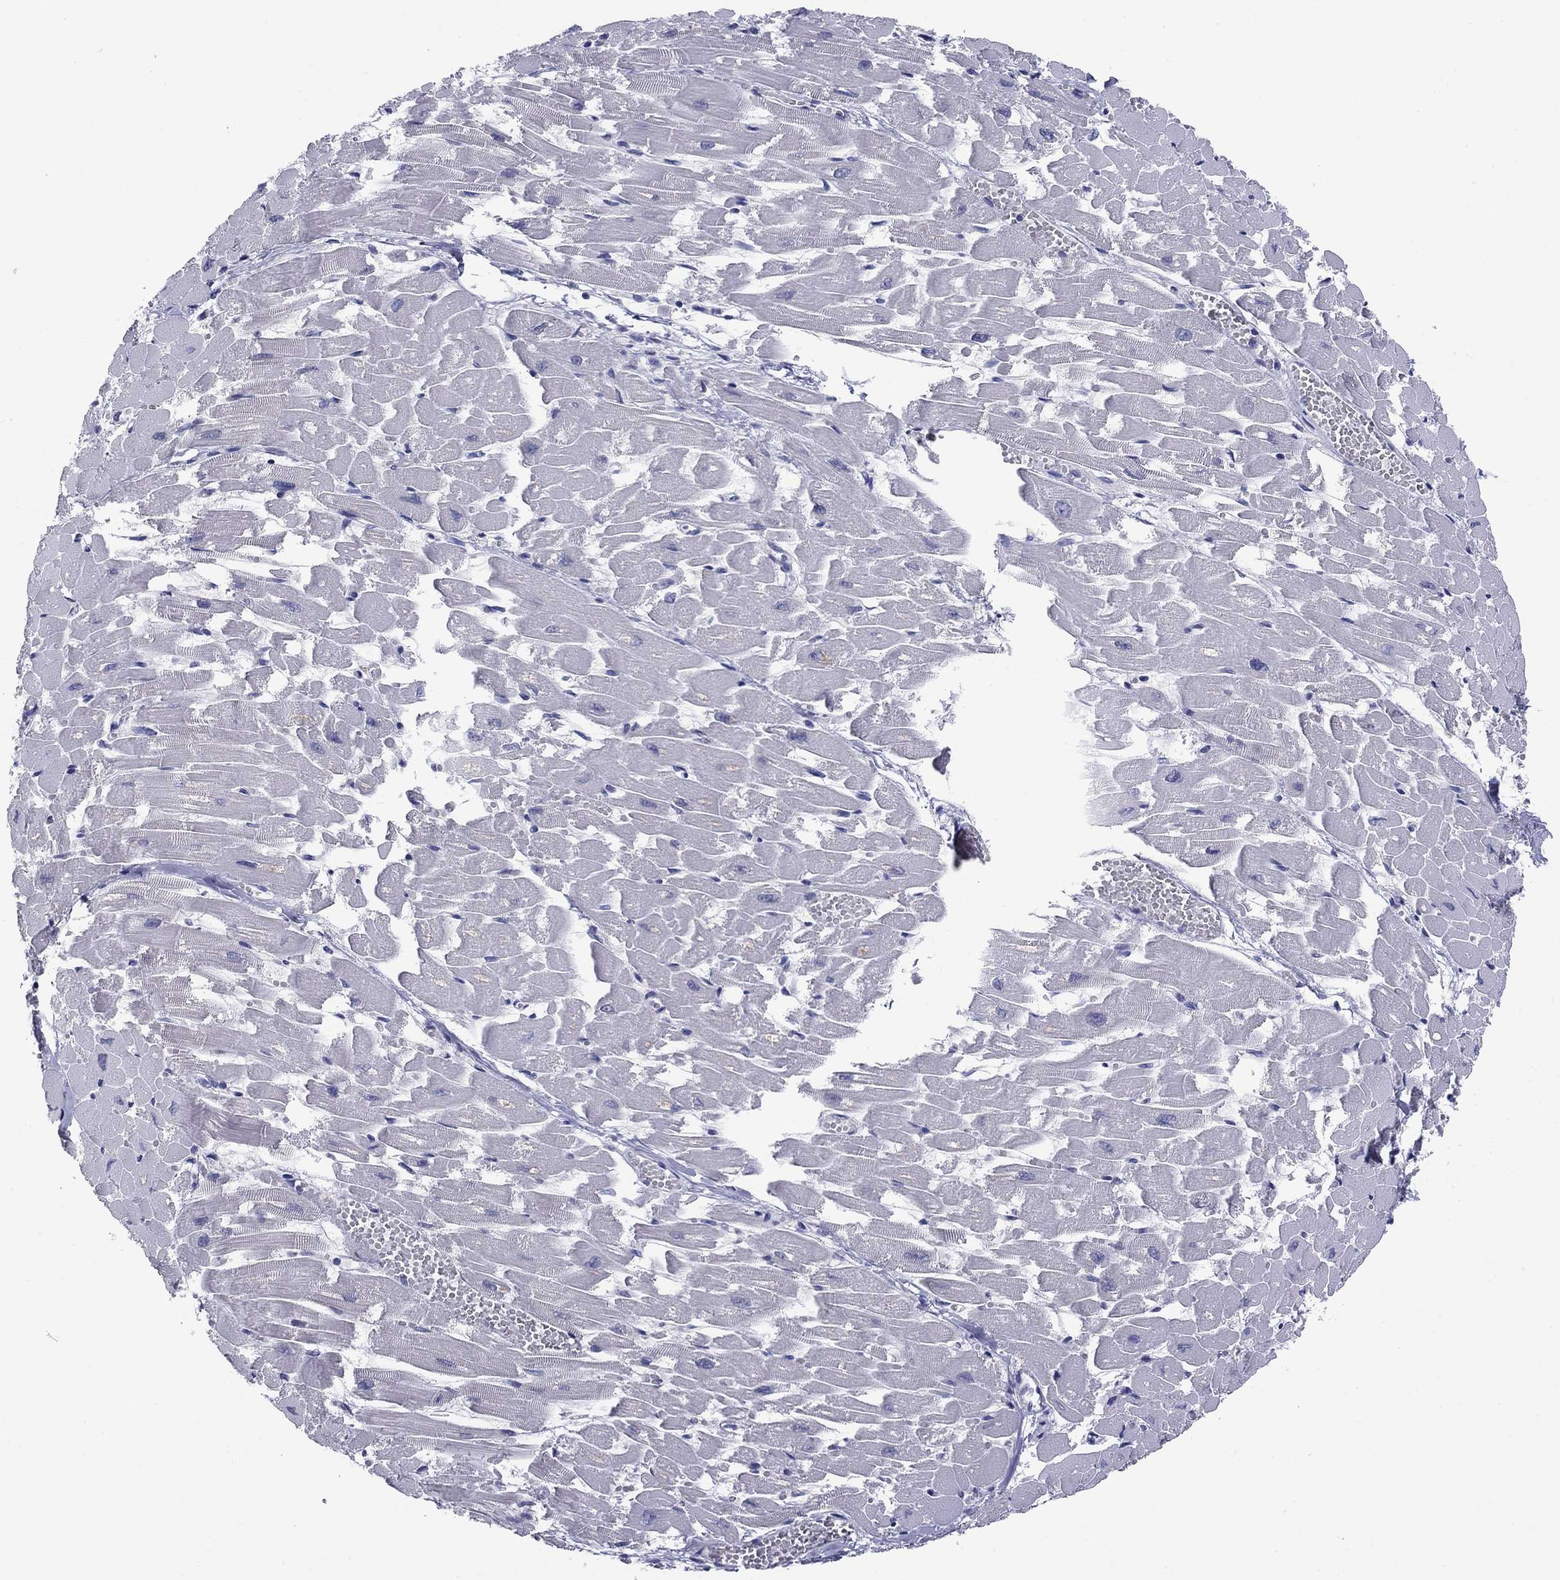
{"staining": {"intensity": "negative", "quantity": "none", "location": "none"}, "tissue": "heart muscle", "cell_type": "Cardiomyocytes", "image_type": "normal", "snomed": [{"axis": "morphology", "description": "Normal tissue, NOS"}, {"axis": "topography", "description": "Heart"}], "caption": "This is an IHC image of benign heart muscle. There is no positivity in cardiomyocytes.", "gene": "HAO1", "patient": {"sex": "female", "age": 52}}